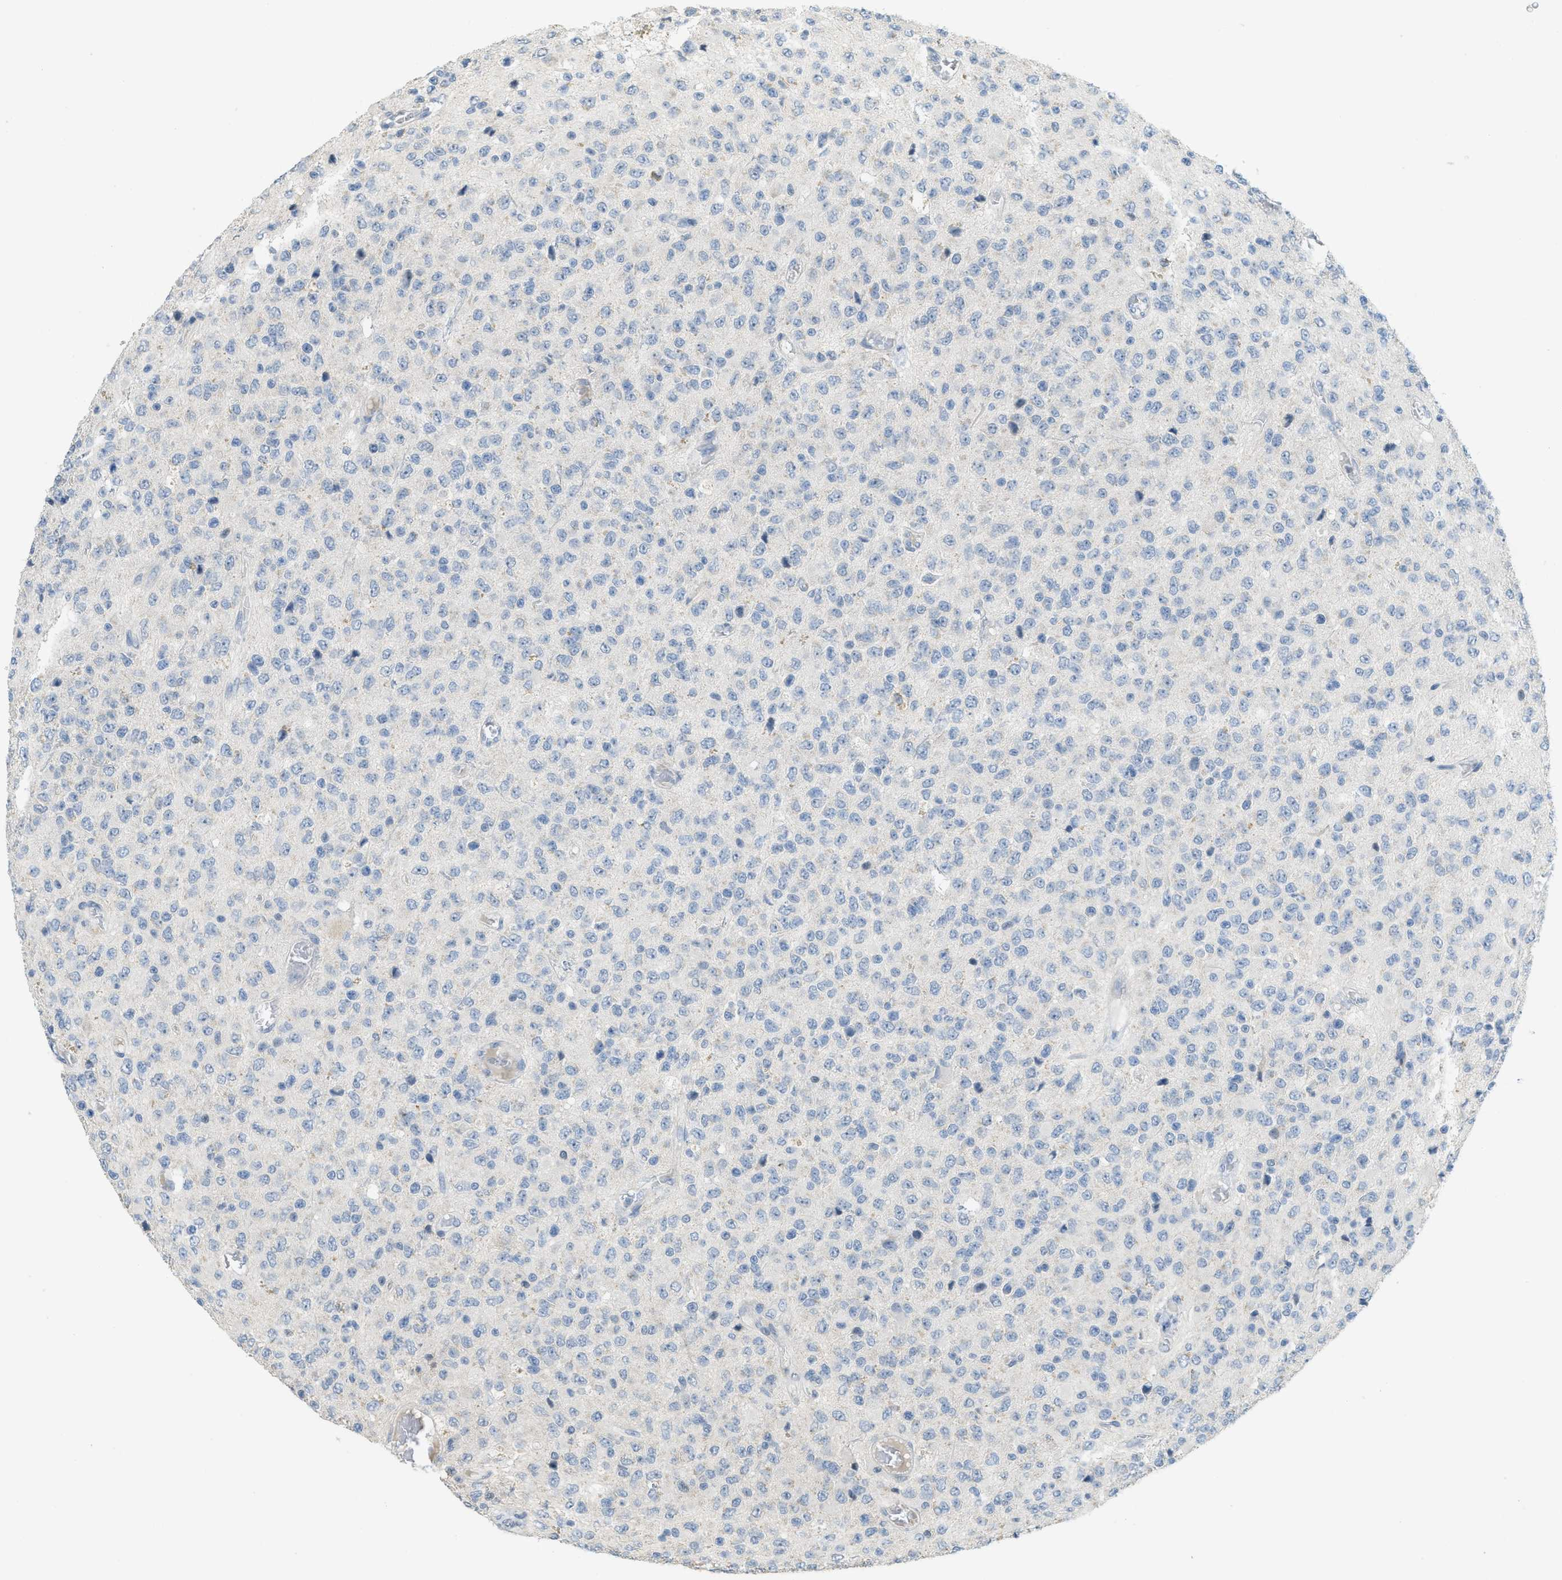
{"staining": {"intensity": "negative", "quantity": "none", "location": "none"}, "tissue": "glioma", "cell_type": "Tumor cells", "image_type": "cancer", "snomed": [{"axis": "morphology", "description": "Glioma, malignant, High grade"}, {"axis": "topography", "description": "pancreas cauda"}], "caption": "An immunohistochemistry image of malignant glioma (high-grade) is shown. There is no staining in tumor cells of malignant glioma (high-grade).", "gene": "TXNDC2", "patient": {"sex": "male", "age": 60}}